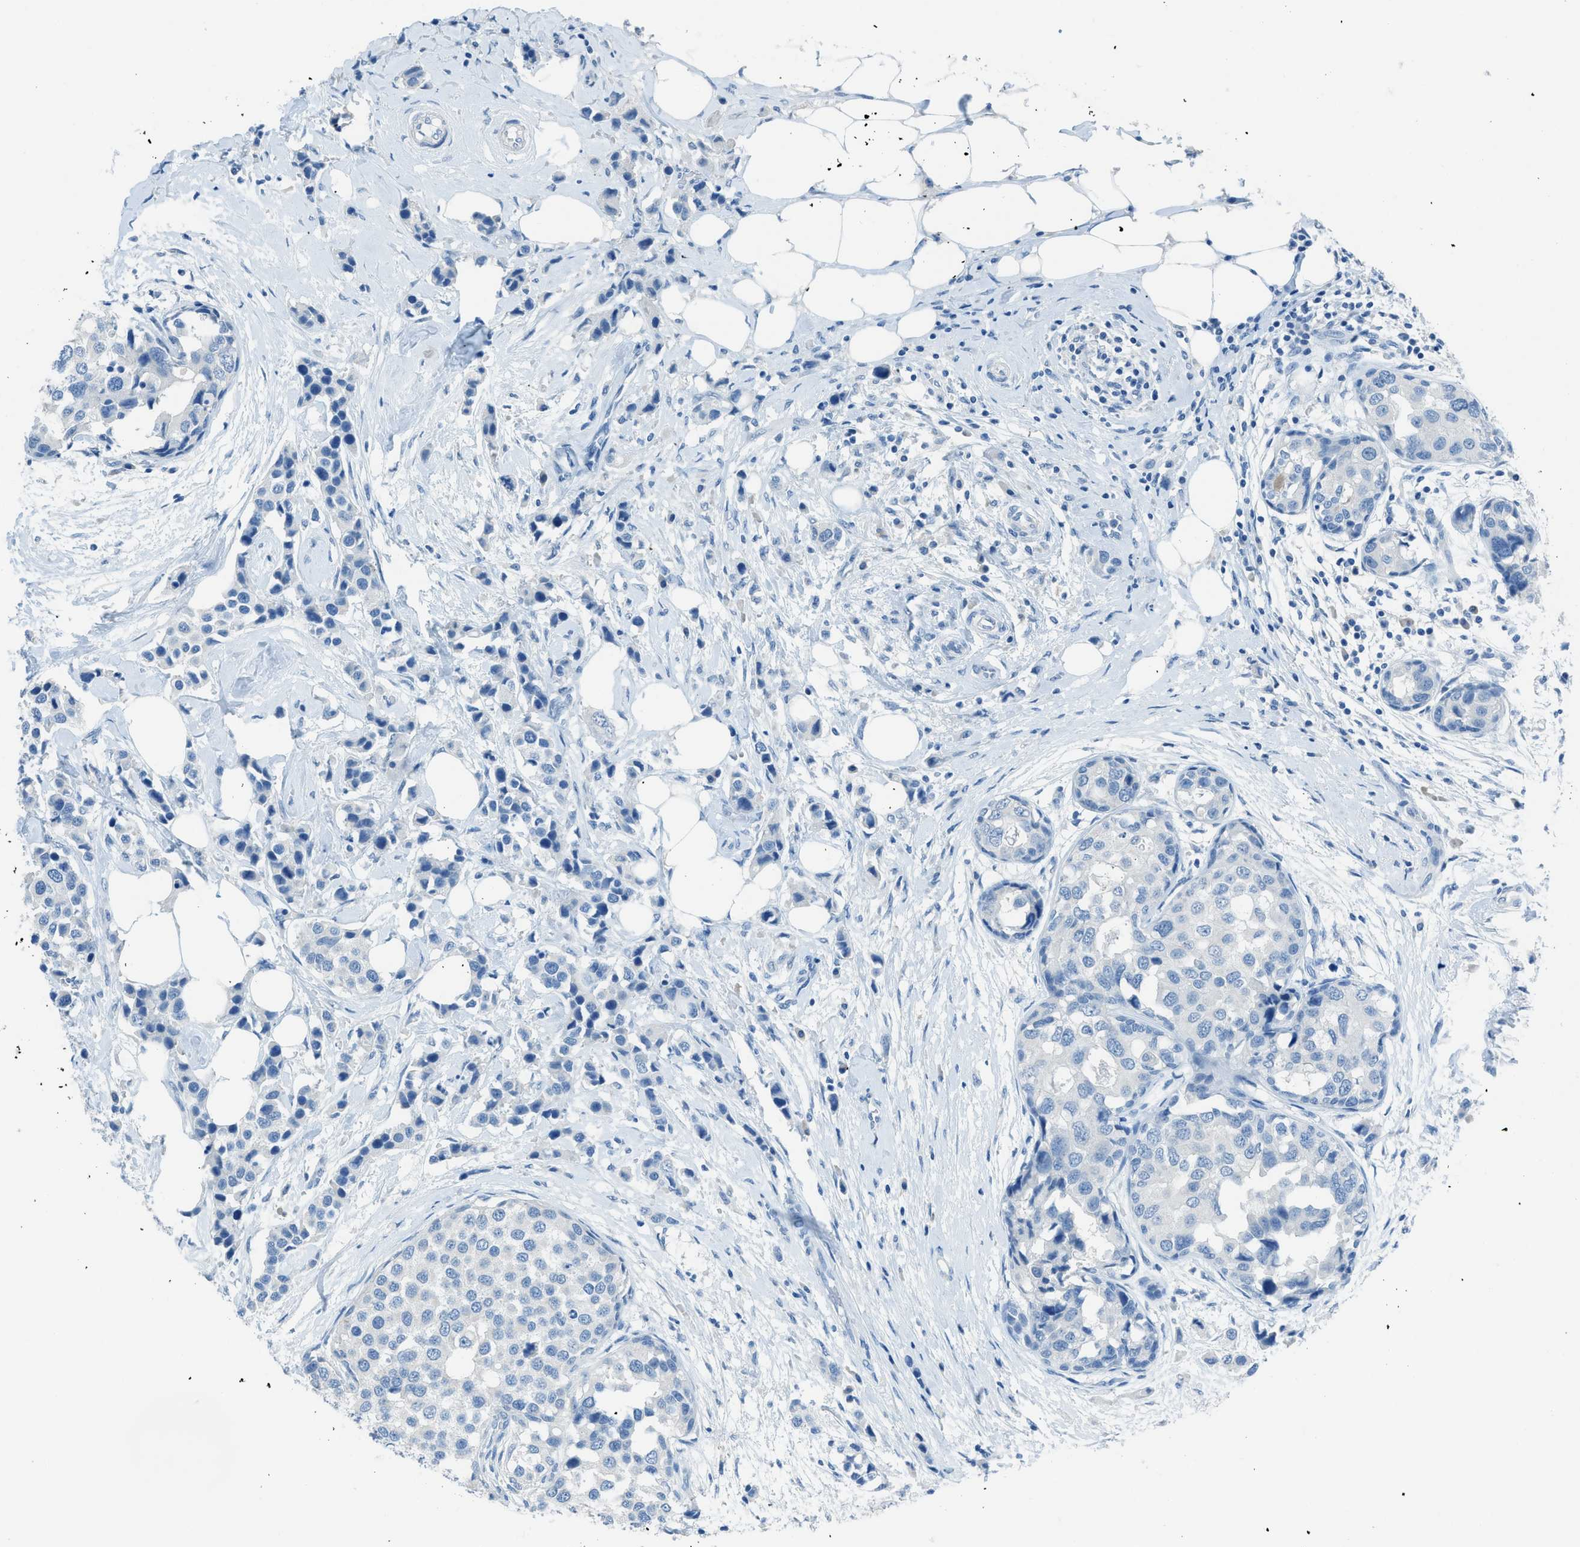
{"staining": {"intensity": "negative", "quantity": "none", "location": "none"}, "tissue": "breast cancer", "cell_type": "Tumor cells", "image_type": "cancer", "snomed": [{"axis": "morphology", "description": "Normal tissue, NOS"}, {"axis": "morphology", "description": "Duct carcinoma"}, {"axis": "topography", "description": "Breast"}], "caption": "This is a histopathology image of immunohistochemistry staining of invasive ductal carcinoma (breast), which shows no positivity in tumor cells. Nuclei are stained in blue.", "gene": "ACAN", "patient": {"sex": "female", "age": 50}}